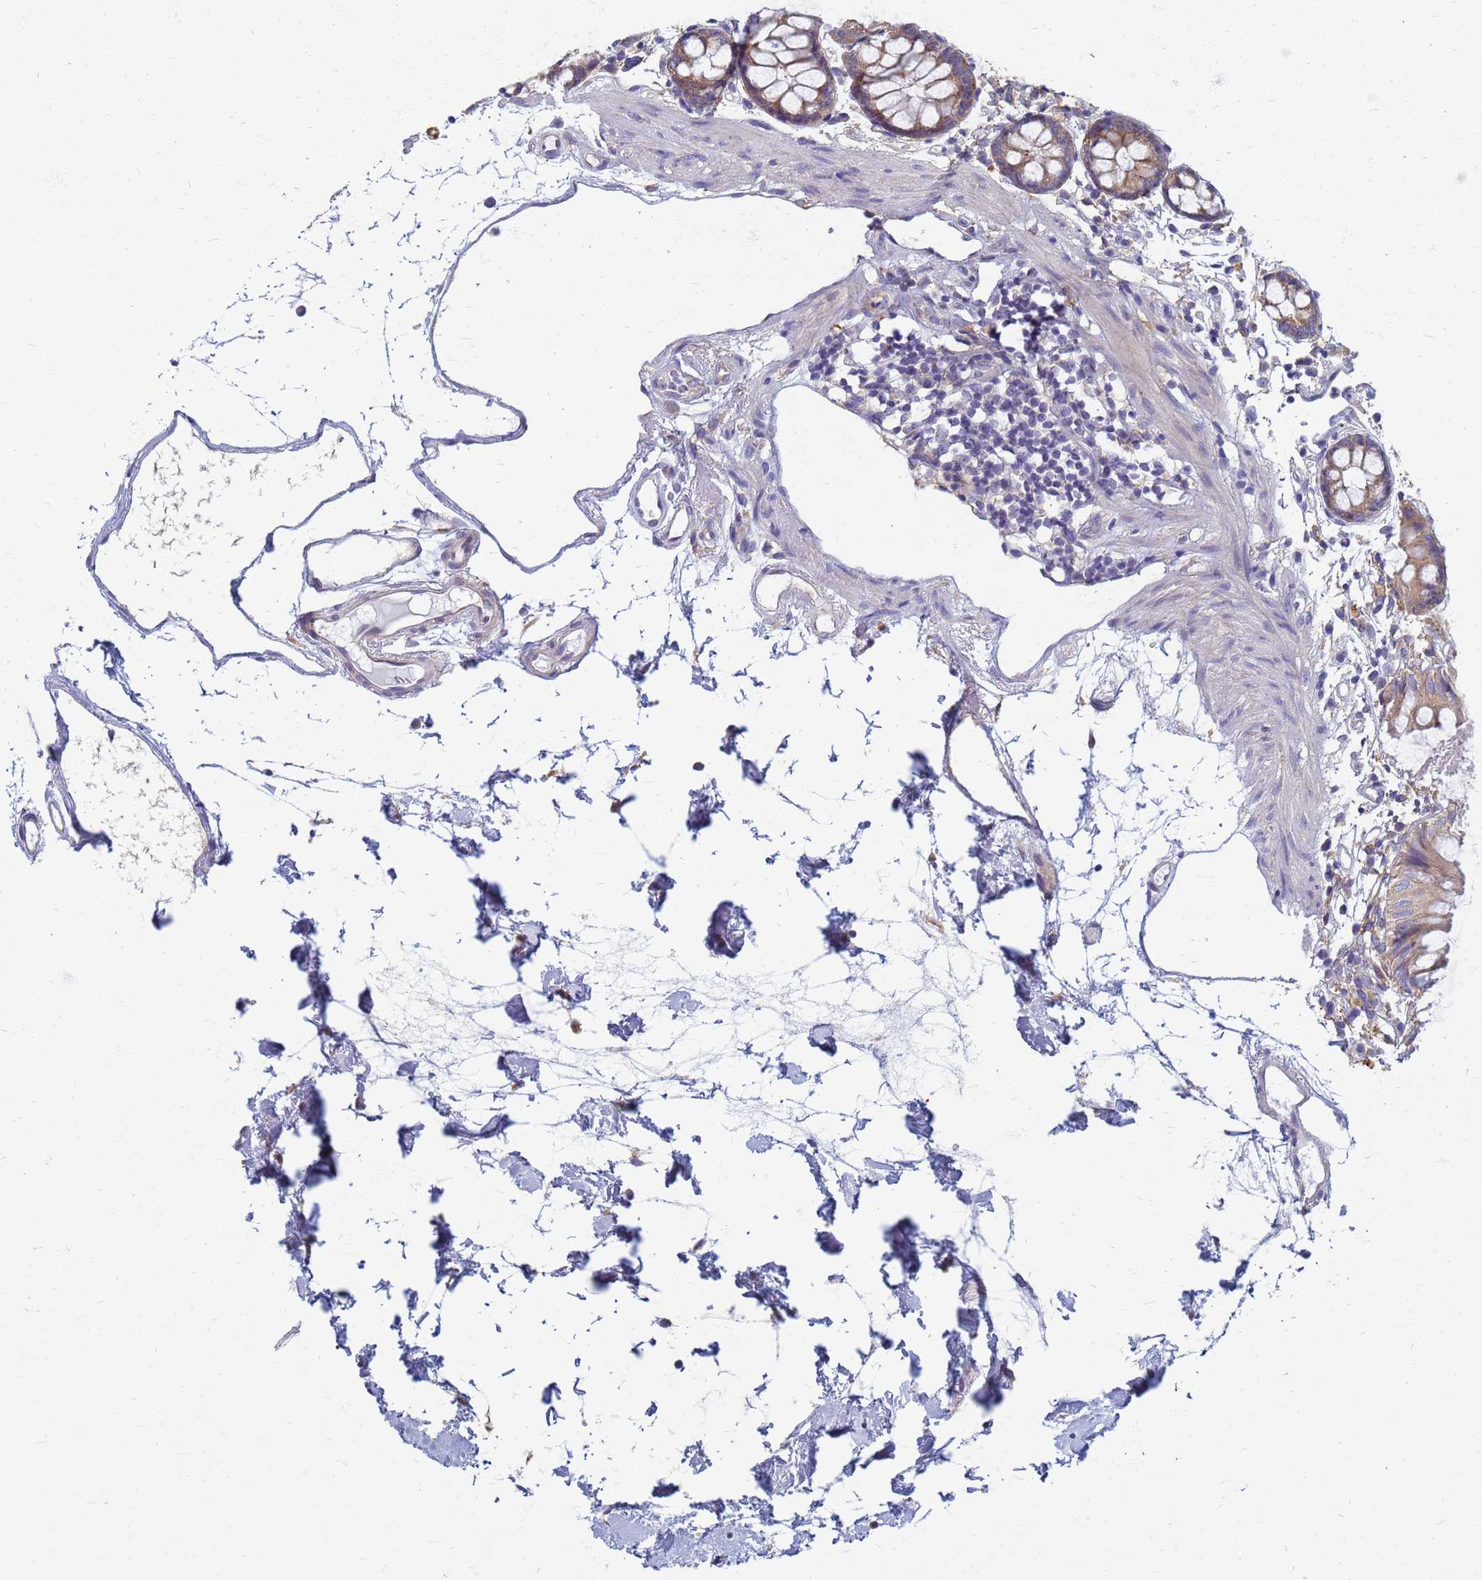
{"staining": {"intensity": "weak", "quantity": "<25%", "location": "cytoplasmic/membranous"}, "tissue": "colon", "cell_type": "Endothelial cells", "image_type": "normal", "snomed": [{"axis": "morphology", "description": "Normal tissue, NOS"}, {"axis": "topography", "description": "Colon"}], "caption": "High magnification brightfield microscopy of benign colon stained with DAB (brown) and counterstained with hematoxylin (blue): endothelial cells show no significant positivity.", "gene": "EEA1", "patient": {"sex": "female", "age": 84}}